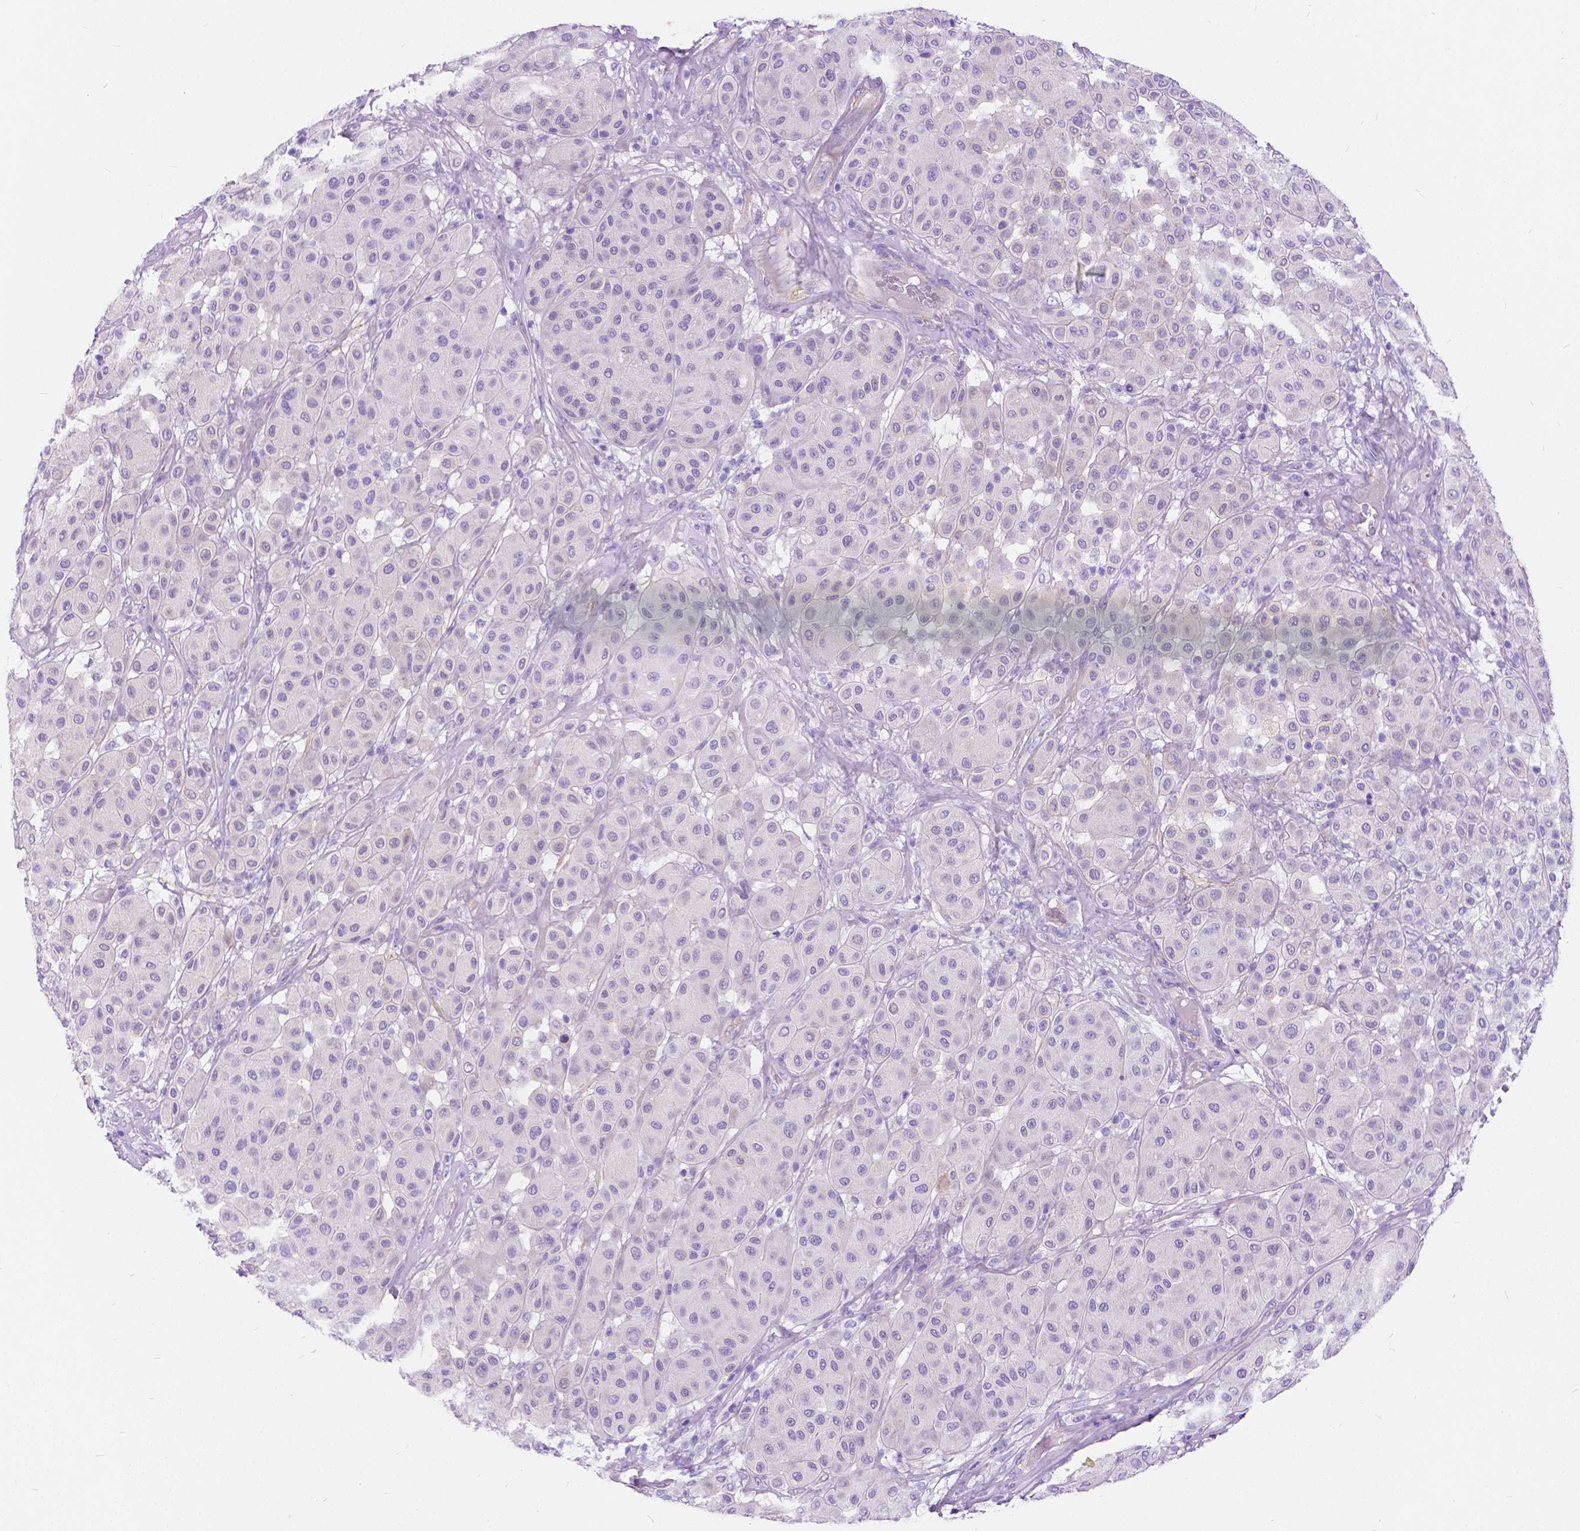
{"staining": {"intensity": "negative", "quantity": "none", "location": "none"}, "tissue": "melanoma", "cell_type": "Tumor cells", "image_type": "cancer", "snomed": [{"axis": "morphology", "description": "Malignant melanoma, Metastatic site"}, {"axis": "topography", "description": "Smooth muscle"}], "caption": "Micrograph shows no protein positivity in tumor cells of malignant melanoma (metastatic site) tissue. (IHC, brightfield microscopy, high magnification).", "gene": "CHRM1", "patient": {"sex": "male", "age": 41}}